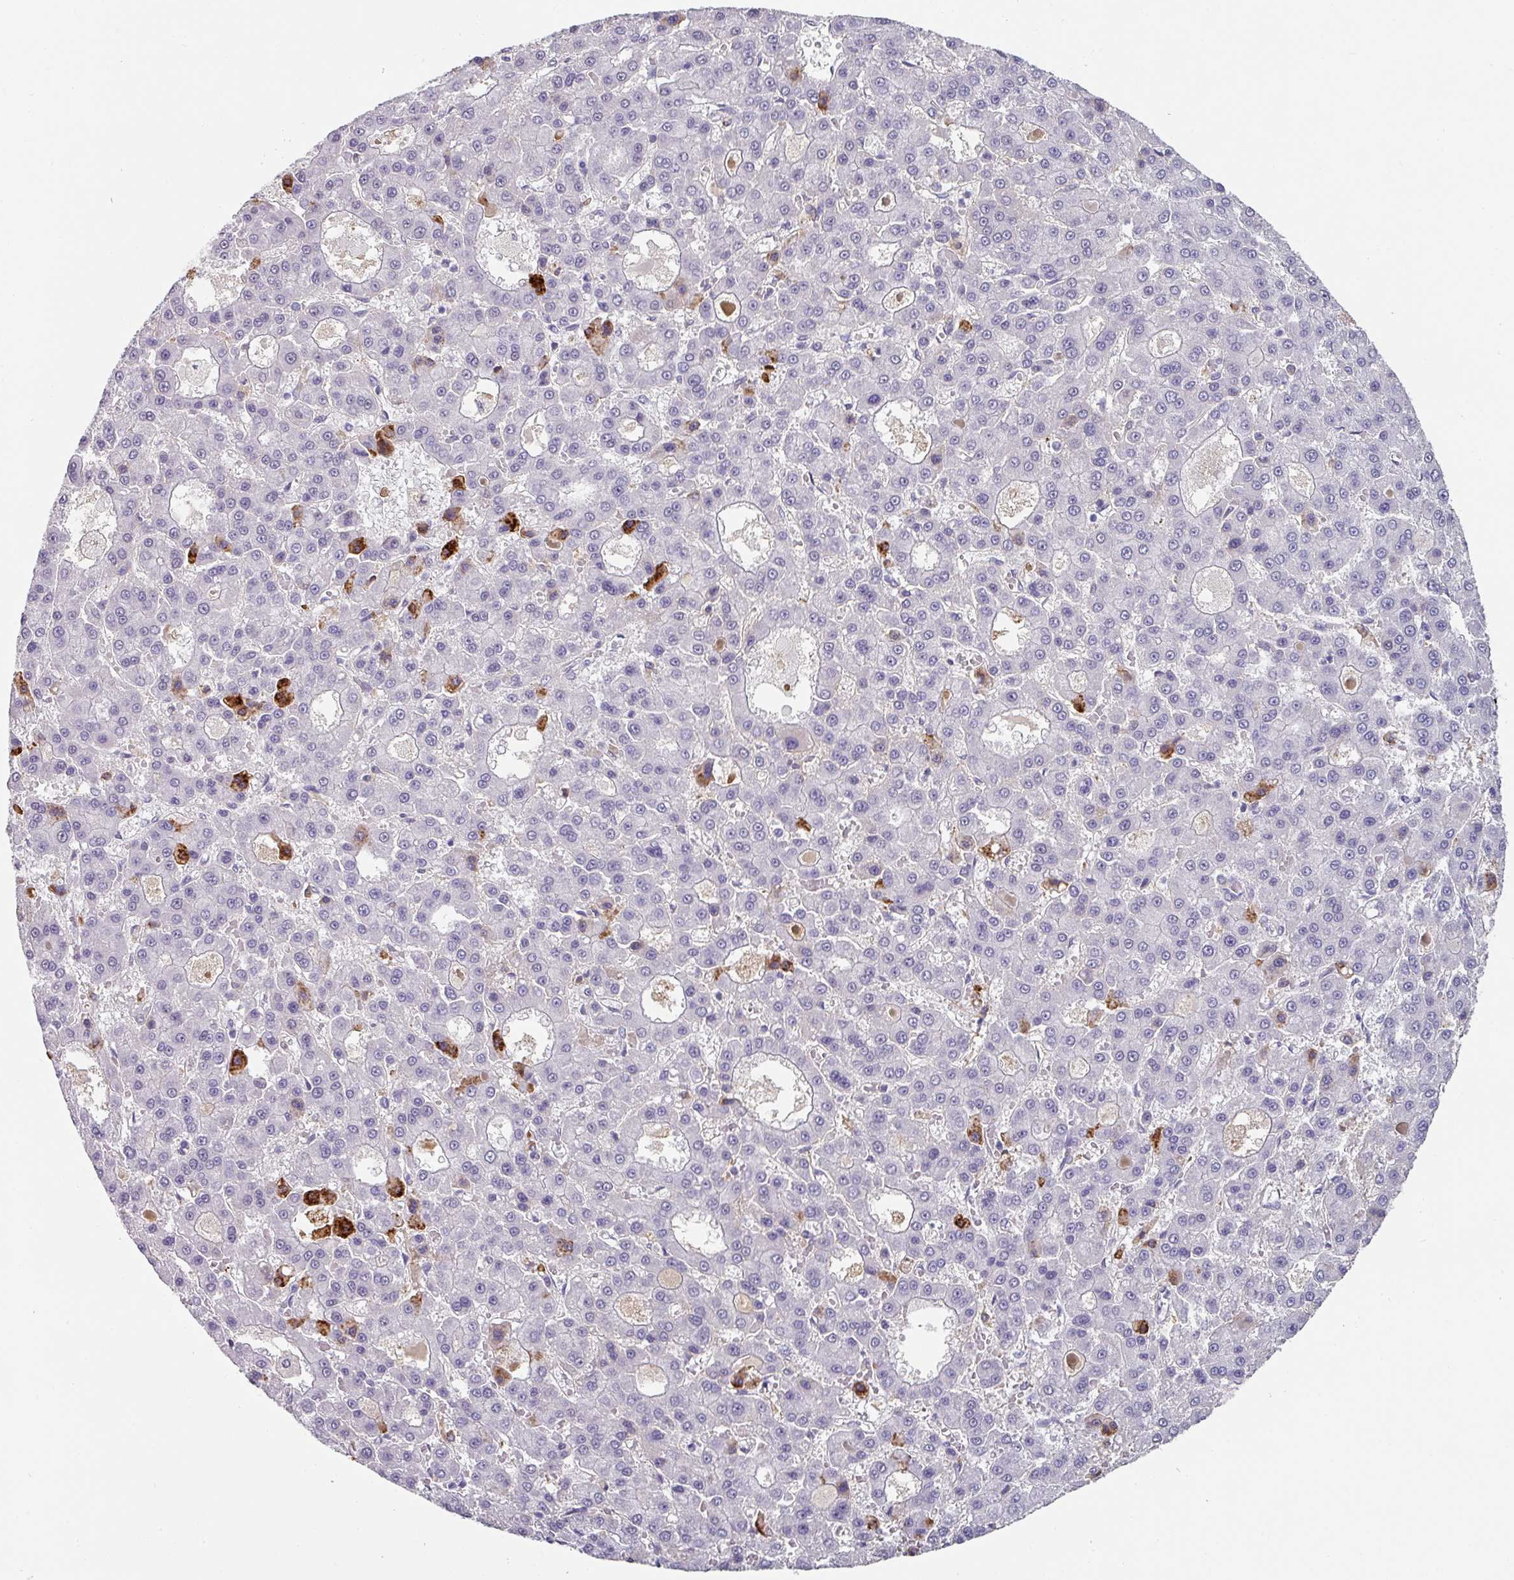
{"staining": {"intensity": "negative", "quantity": "none", "location": "none"}, "tissue": "liver cancer", "cell_type": "Tumor cells", "image_type": "cancer", "snomed": [{"axis": "morphology", "description": "Carcinoma, Hepatocellular, NOS"}, {"axis": "topography", "description": "Liver"}], "caption": "There is no significant staining in tumor cells of liver hepatocellular carcinoma.", "gene": "C1QB", "patient": {"sex": "male", "age": 70}}